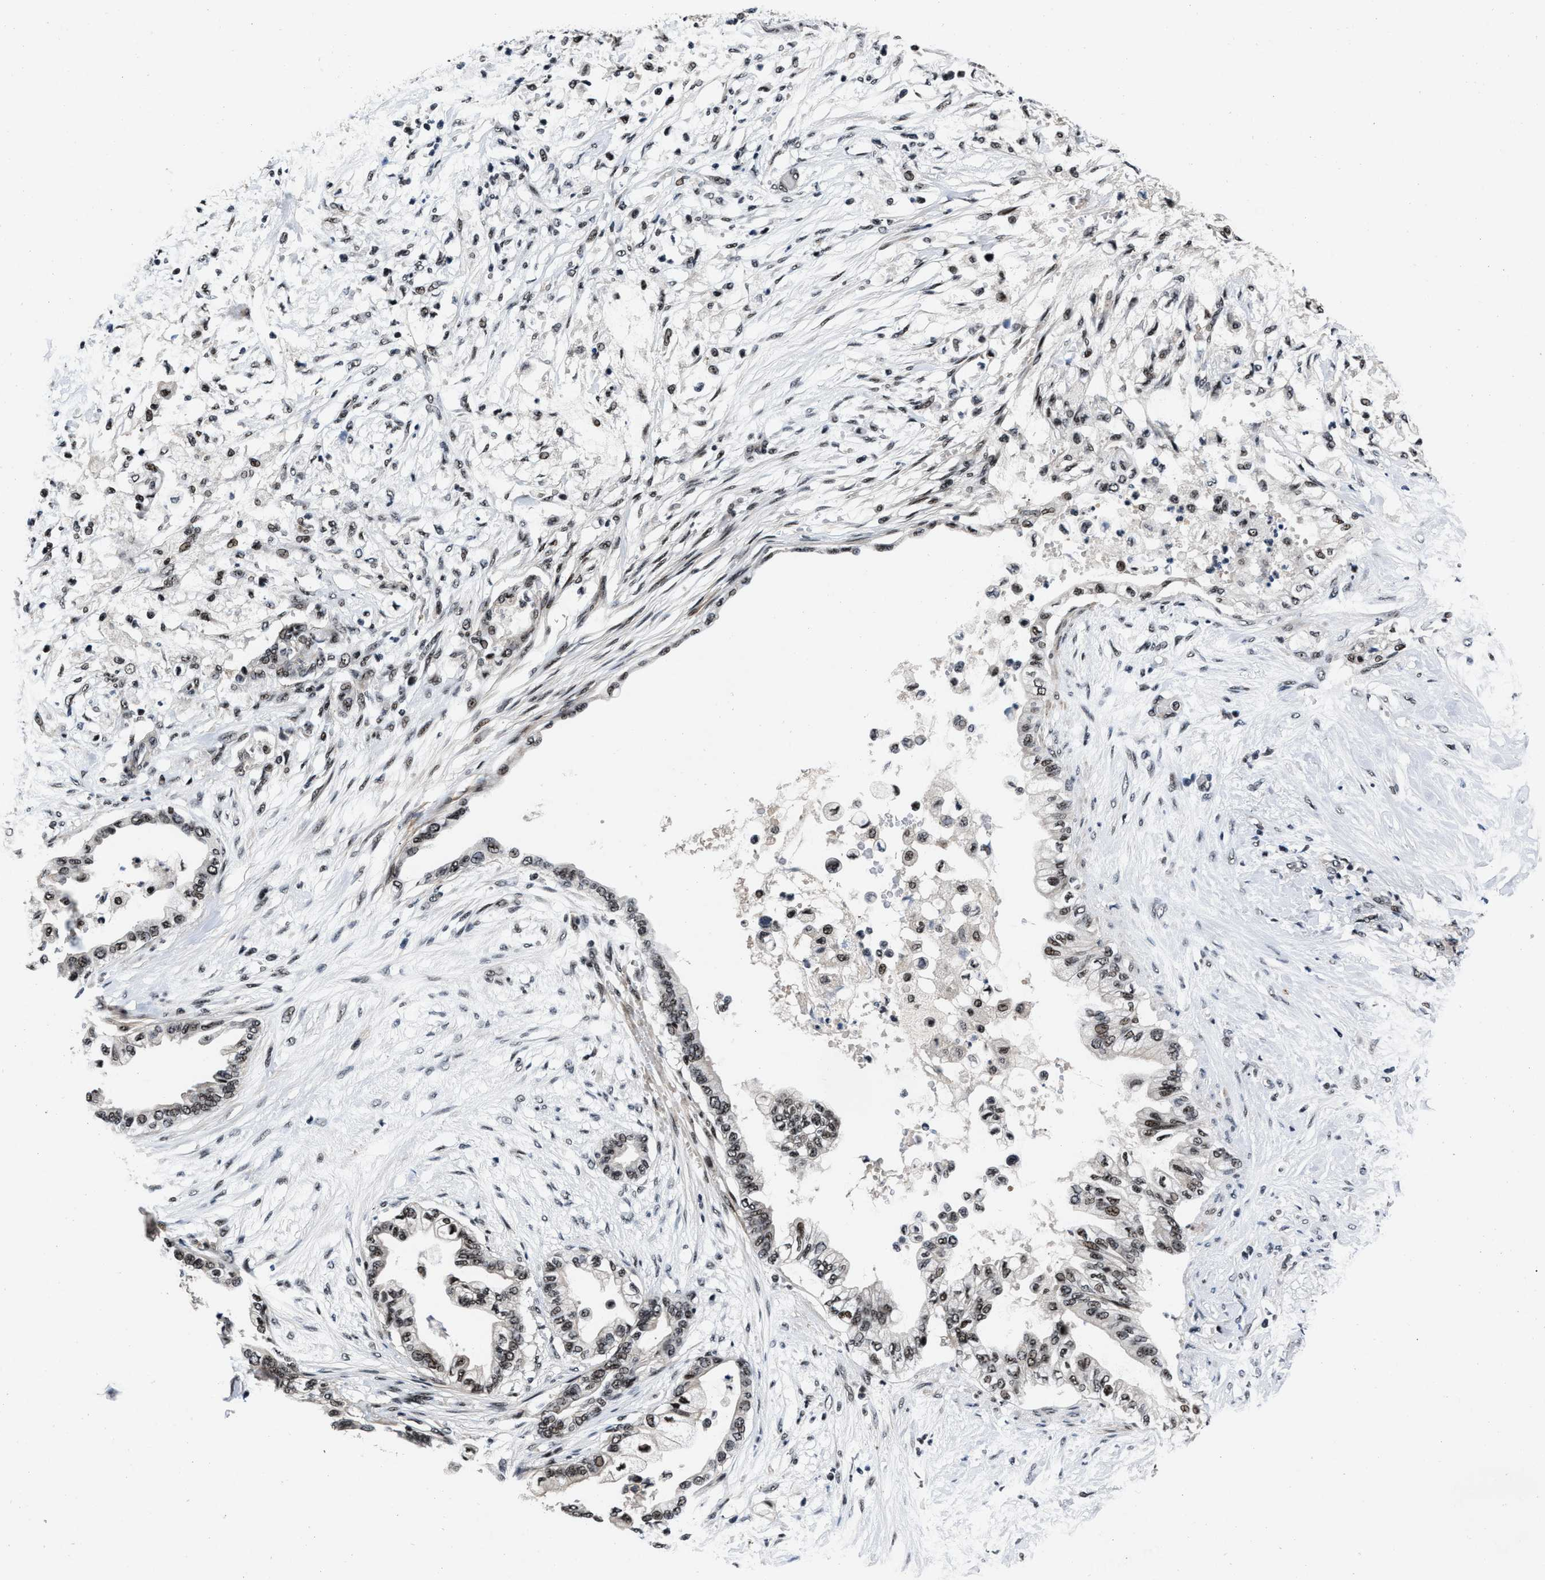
{"staining": {"intensity": "weak", "quantity": ">75%", "location": "nuclear"}, "tissue": "pancreatic cancer", "cell_type": "Tumor cells", "image_type": "cancer", "snomed": [{"axis": "morphology", "description": "Normal tissue, NOS"}, {"axis": "morphology", "description": "Adenocarcinoma, NOS"}, {"axis": "topography", "description": "Pancreas"}, {"axis": "topography", "description": "Duodenum"}], "caption": "Pancreatic adenocarcinoma was stained to show a protein in brown. There is low levels of weak nuclear expression in about >75% of tumor cells.", "gene": "ZNF233", "patient": {"sex": "female", "age": 60}}